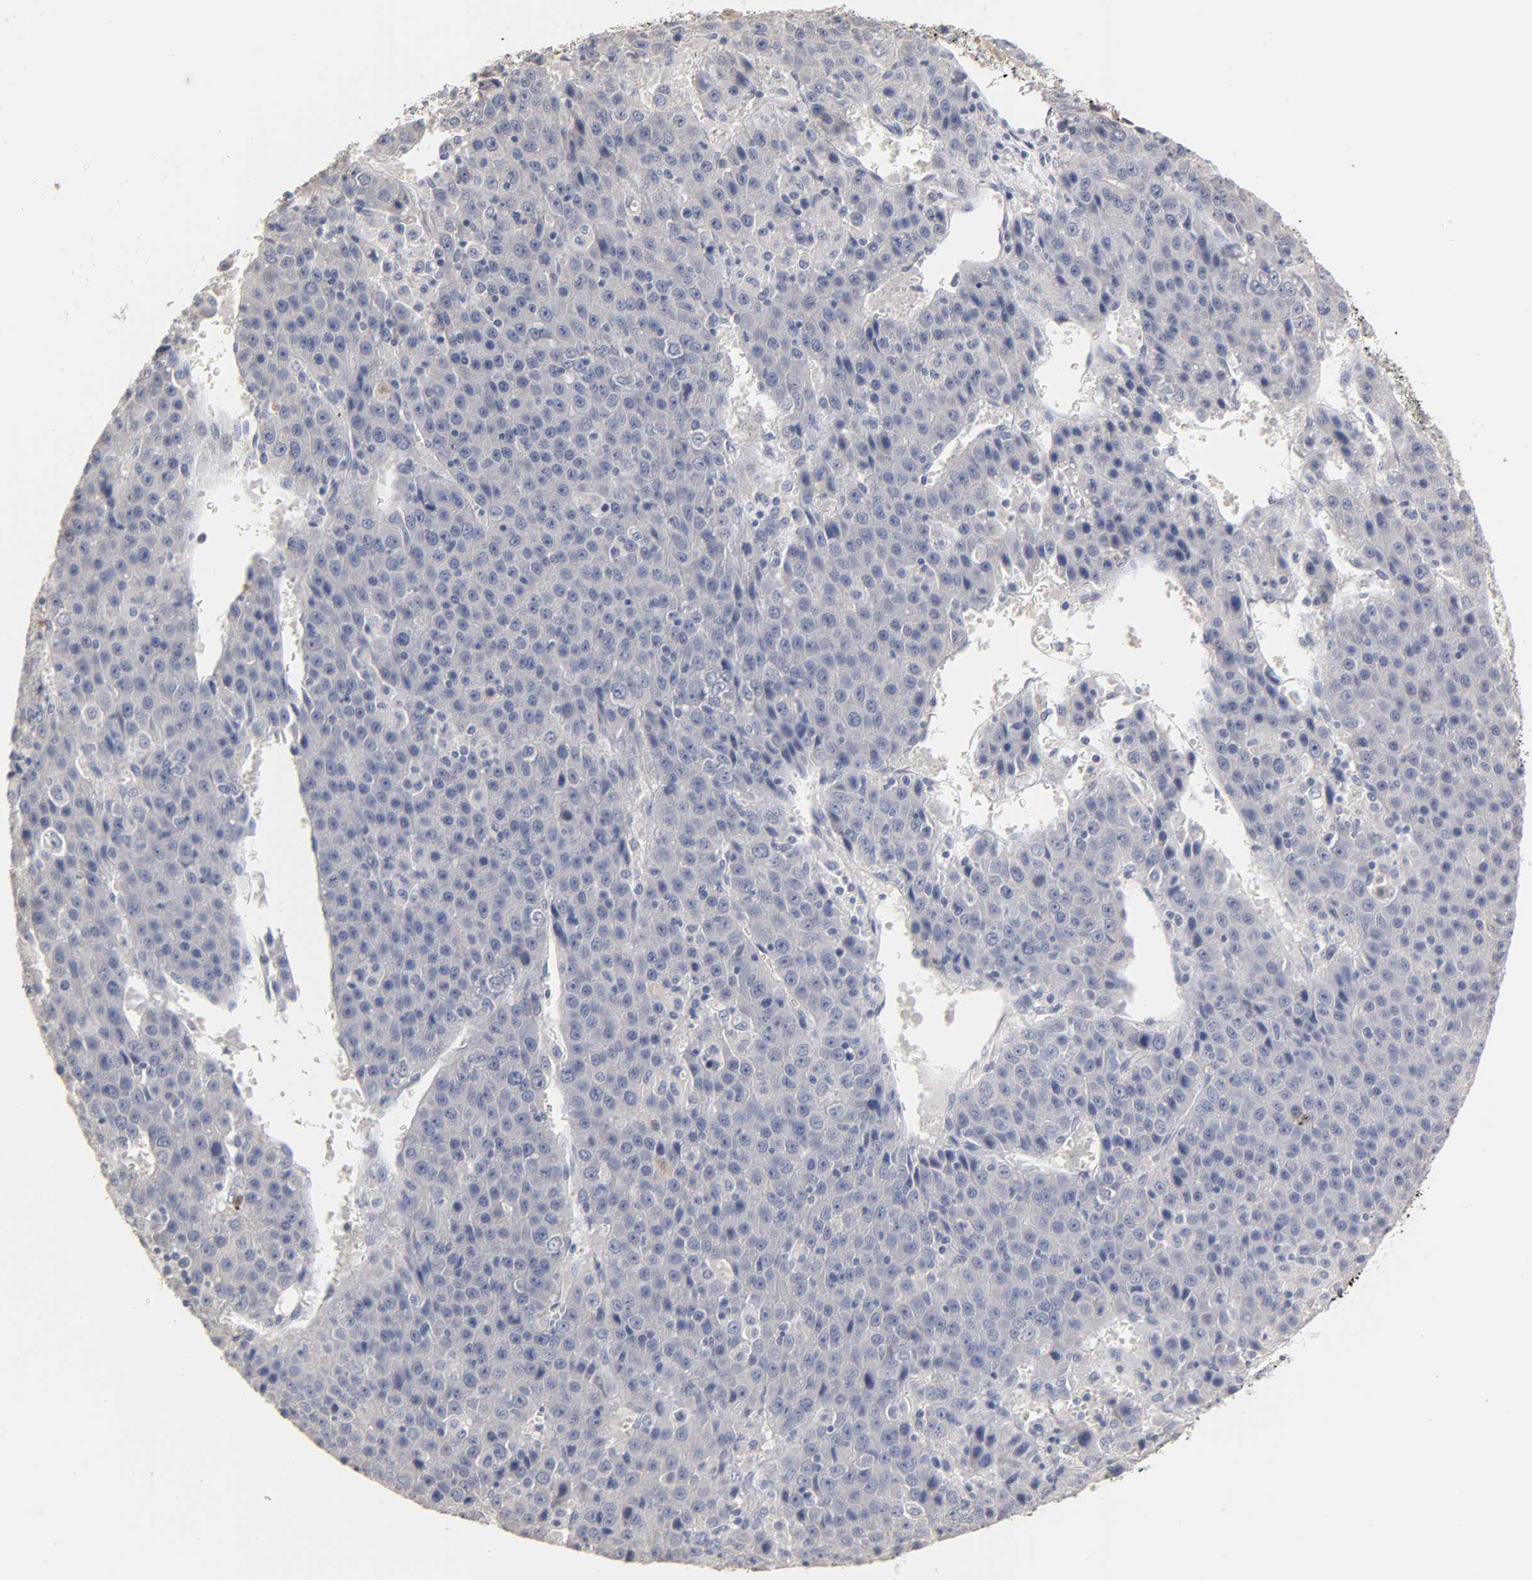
{"staining": {"intensity": "negative", "quantity": "none", "location": "none"}, "tissue": "liver cancer", "cell_type": "Tumor cells", "image_type": "cancer", "snomed": [{"axis": "morphology", "description": "Carcinoma, Hepatocellular, NOS"}, {"axis": "topography", "description": "Liver"}], "caption": "The image displays no significant staining in tumor cells of hepatocellular carcinoma (liver). The staining was performed using DAB to visualize the protein expression in brown, while the nuclei were stained in blue with hematoxylin (Magnification: 20x).", "gene": "OVOL1", "patient": {"sex": "female", "age": 53}}